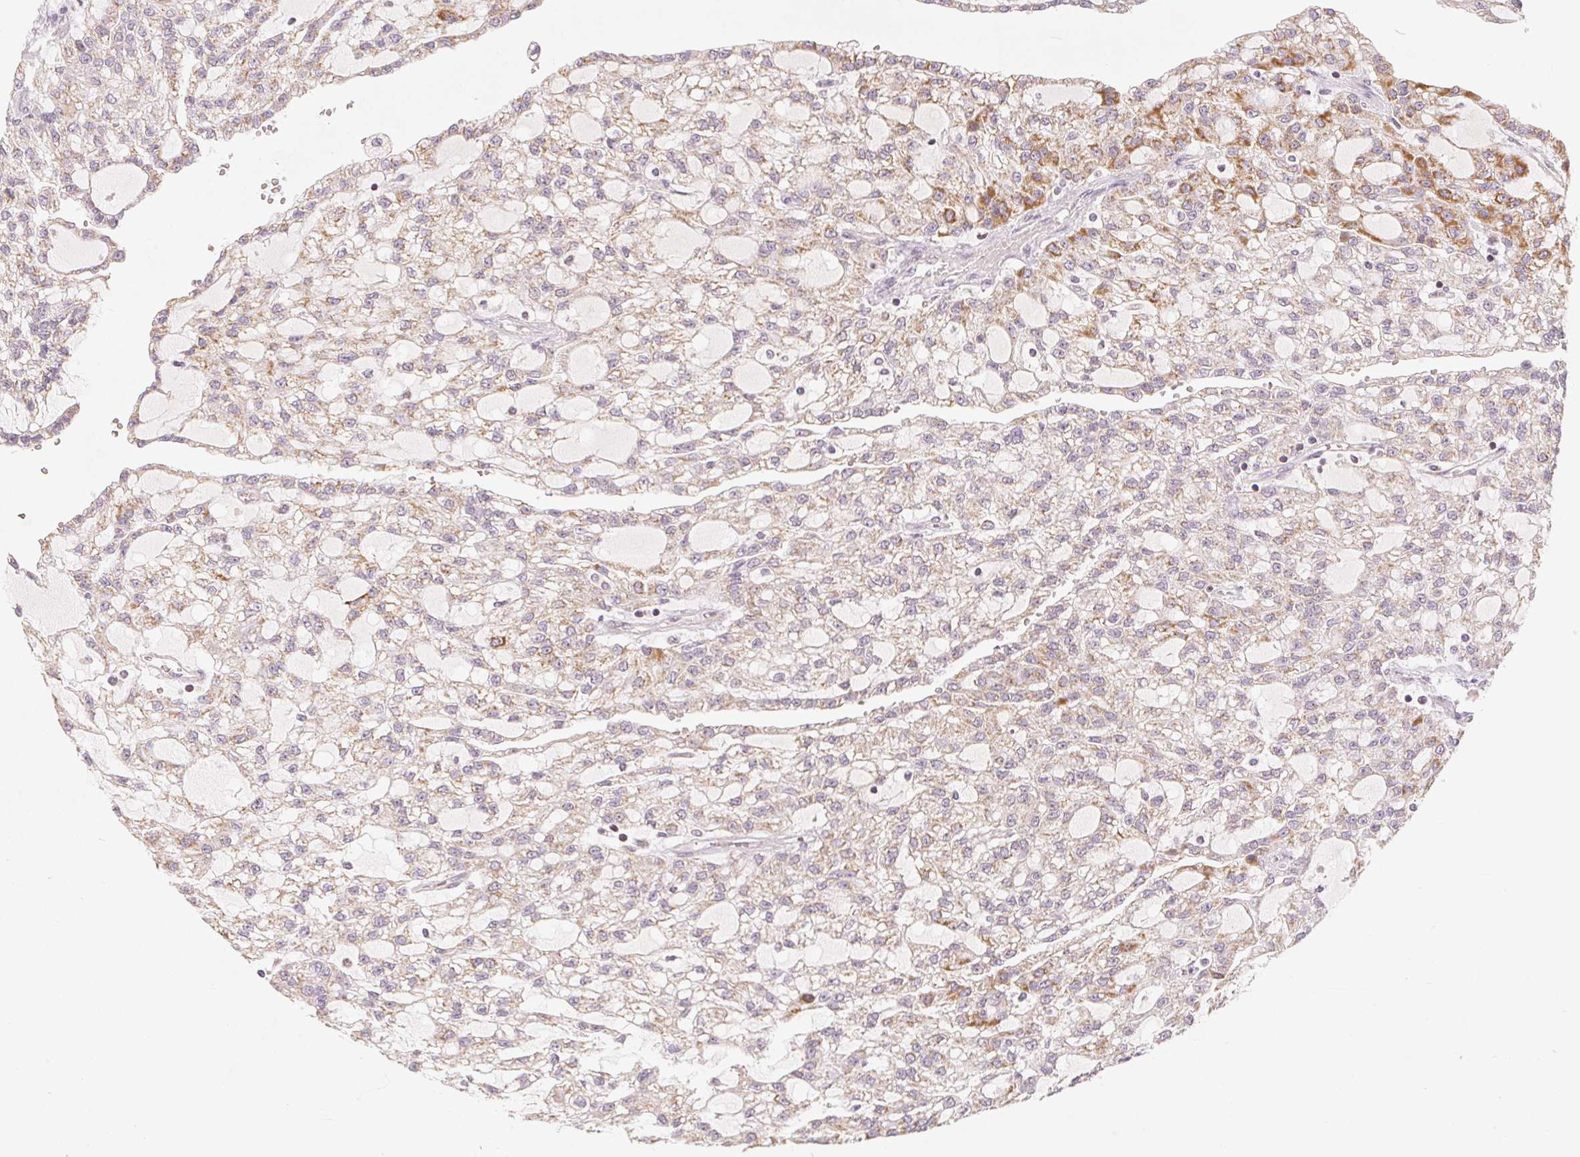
{"staining": {"intensity": "weak", "quantity": ">75%", "location": "cytoplasmic/membranous"}, "tissue": "renal cancer", "cell_type": "Tumor cells", "image_type": "cancer", "snomed": [{"axis": "morphology", "description": "Adenocarcinoma, NOS"}, {"axis": "topography", "description": "Kidney"}], "caption": "Renal cancer (adenocarcinoma) stained with a protein marker exhibits weak staining in tumor cells.", "gene": "GHITM", "patient": {"sex": "male", "age": 63}}